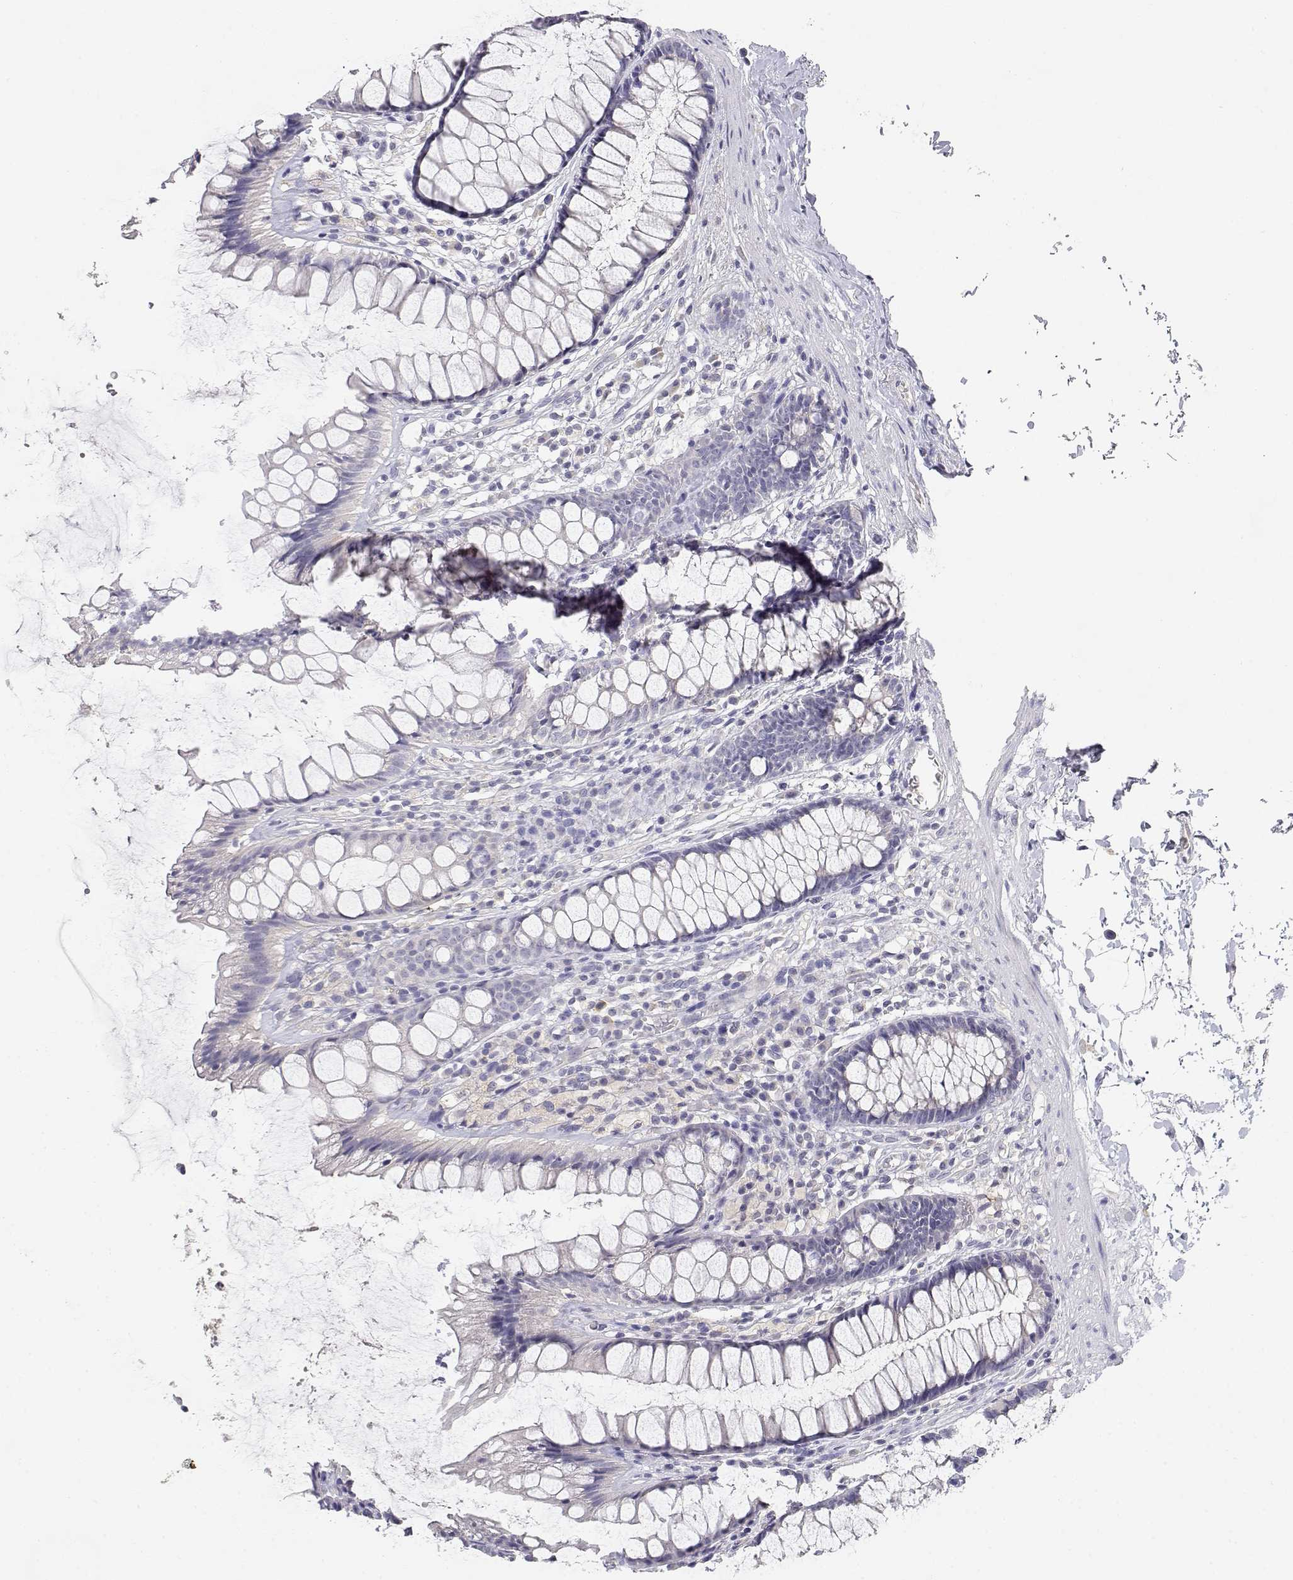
{"staining": {"intensity": "negative", "quantity": "none", "location": "none"}, "tissue": "rectum", "cell_type": "Glandular cells", "image_type": "normal", "snomed": [{"axis": "morphology", "description": "Normal tissue, NOS"}, {"axis": "topography", "description": "Rectum"}], "caption": "This is an immunohistochemistry histopathology image of normal rectum. There is no staining in glandular cells.", "gene": "ADA", "patient": {"sex": "male", "age": 72}}